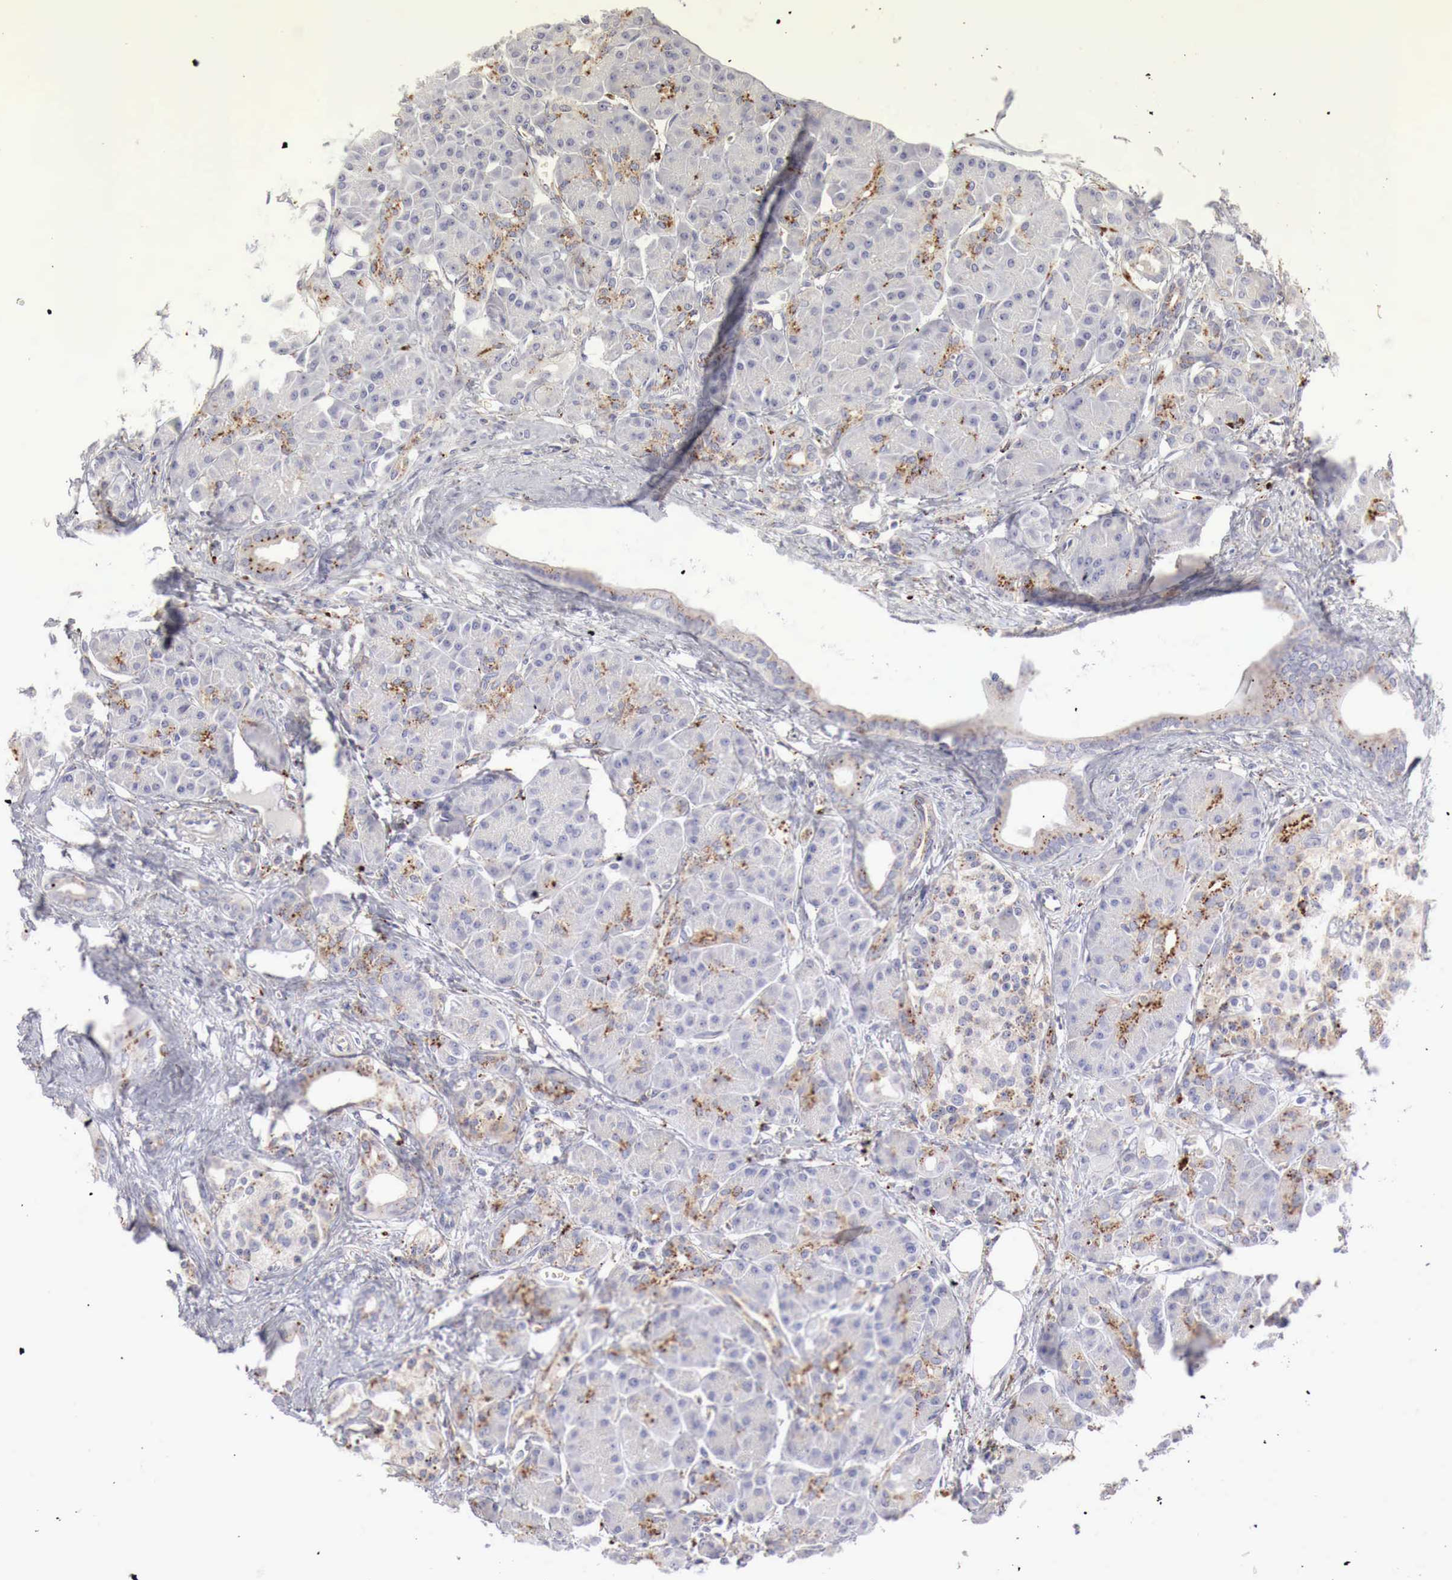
{"staining": {"intensity": "moderate", "quantity": "25%-75%", "location": "cytoplasmic/membranous"}, "tissue": "pancreas", "cell_type": "Exocrine glandular cells", "image_type": "normal", "snomed": [{"axis": "morphology", "description": "Normal tissue, NOS"}, {"axis": "topography", "description": "Pancreas"}], "caption": "A brown stain shows moderate cytoplasmic/membranous positivity of a protein in exocrine glandular cells of benign human pancreas.", "gene": "GLA", "patient": {"sex": "male", "age": 73}}